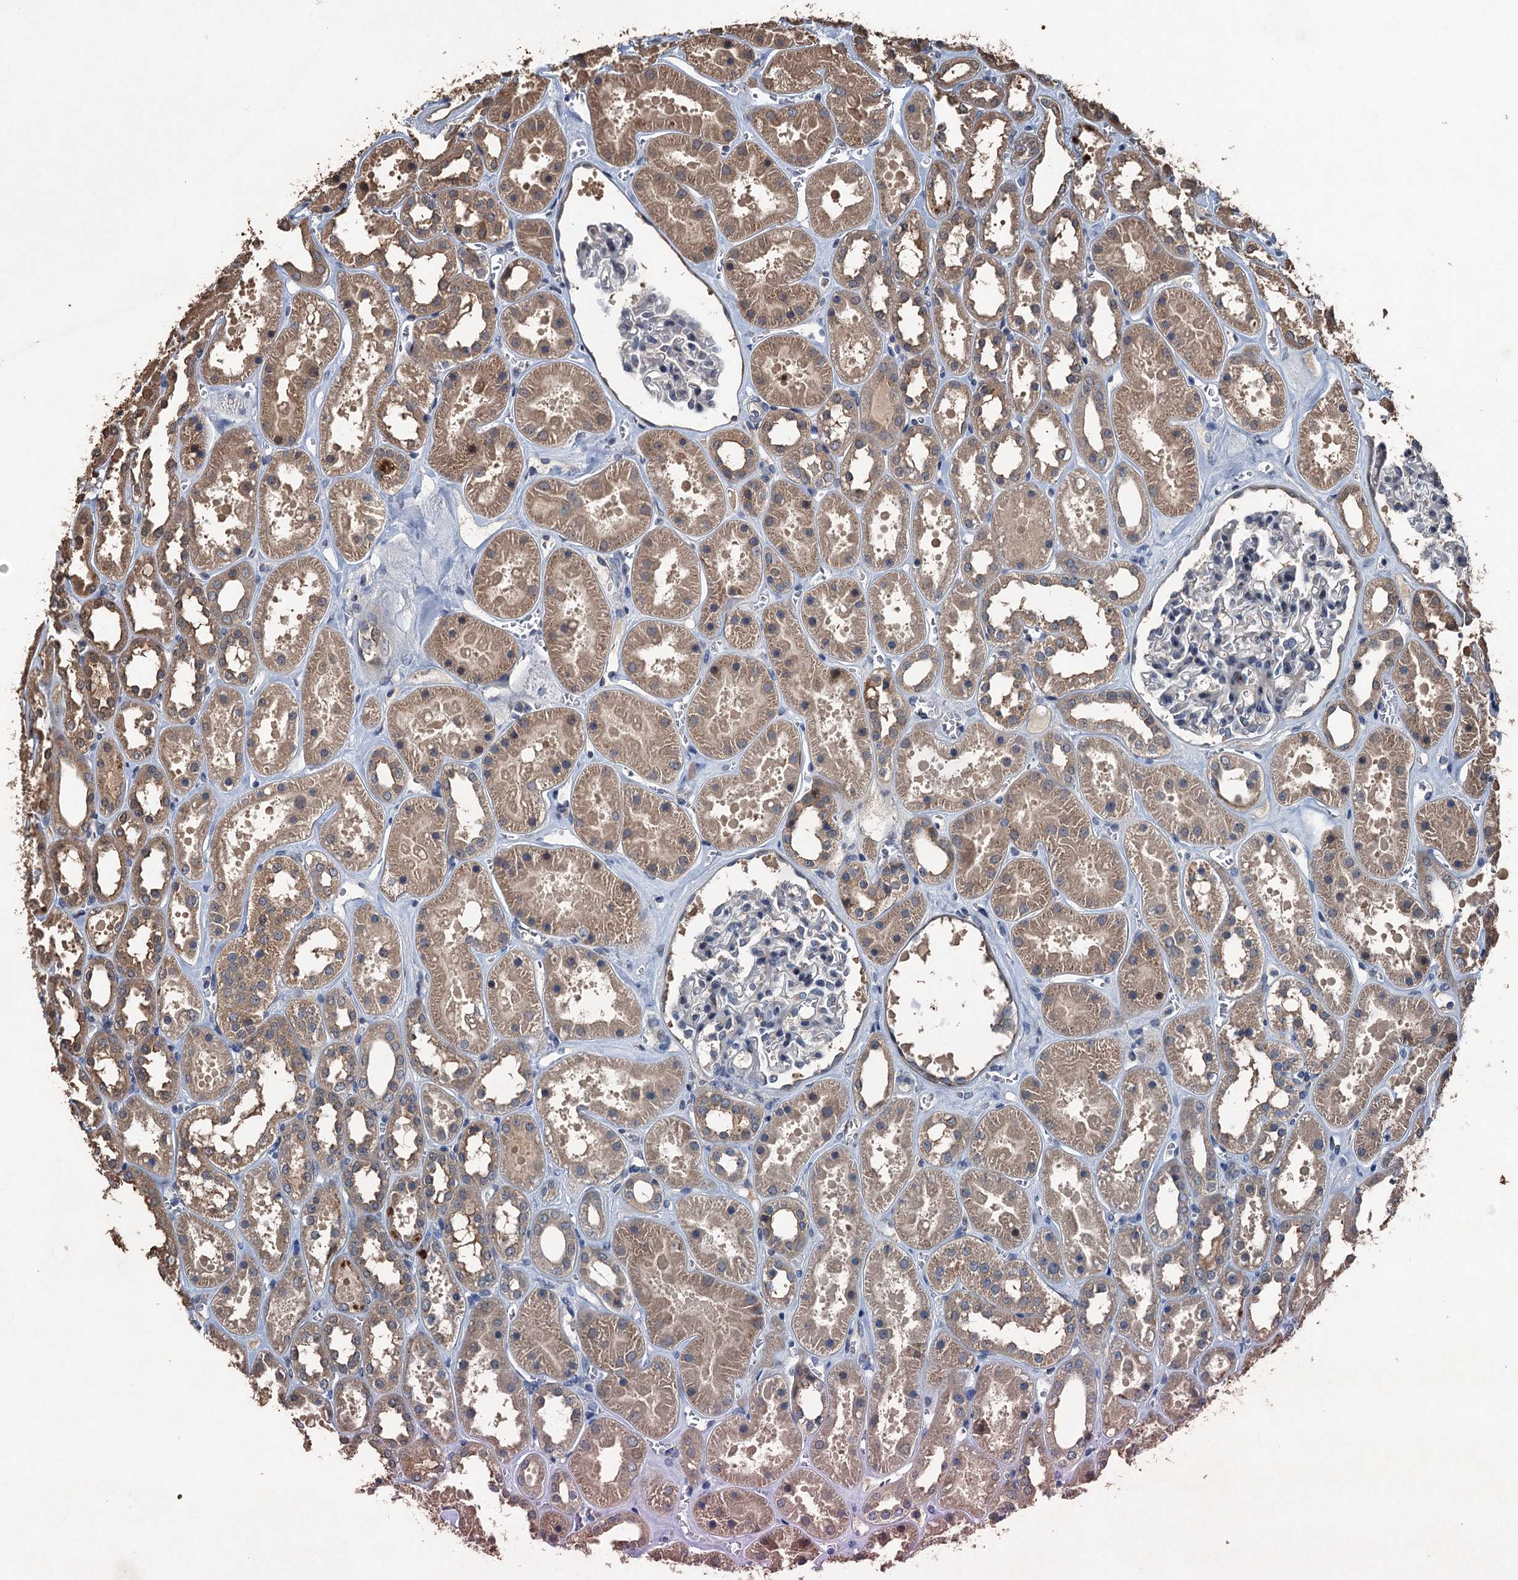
{"staining": {"intensity": "negative", "quantity": "none", "location": "none"}, "tissue": "kidney", "cell_type": "Cells in glomeruli", "image_type": "normal", "snomed": [{"axis": "morphology", "description": "Normal tissue, NOS"}, {"axis": "topography", "description": "Kidney"}], "caption": "DAB immunohistochemical staining of benign kidney shows no significant staining in cells in glomeruli.", "gene": "NAA60", "patient": {"sex": "female", "age": 41}}